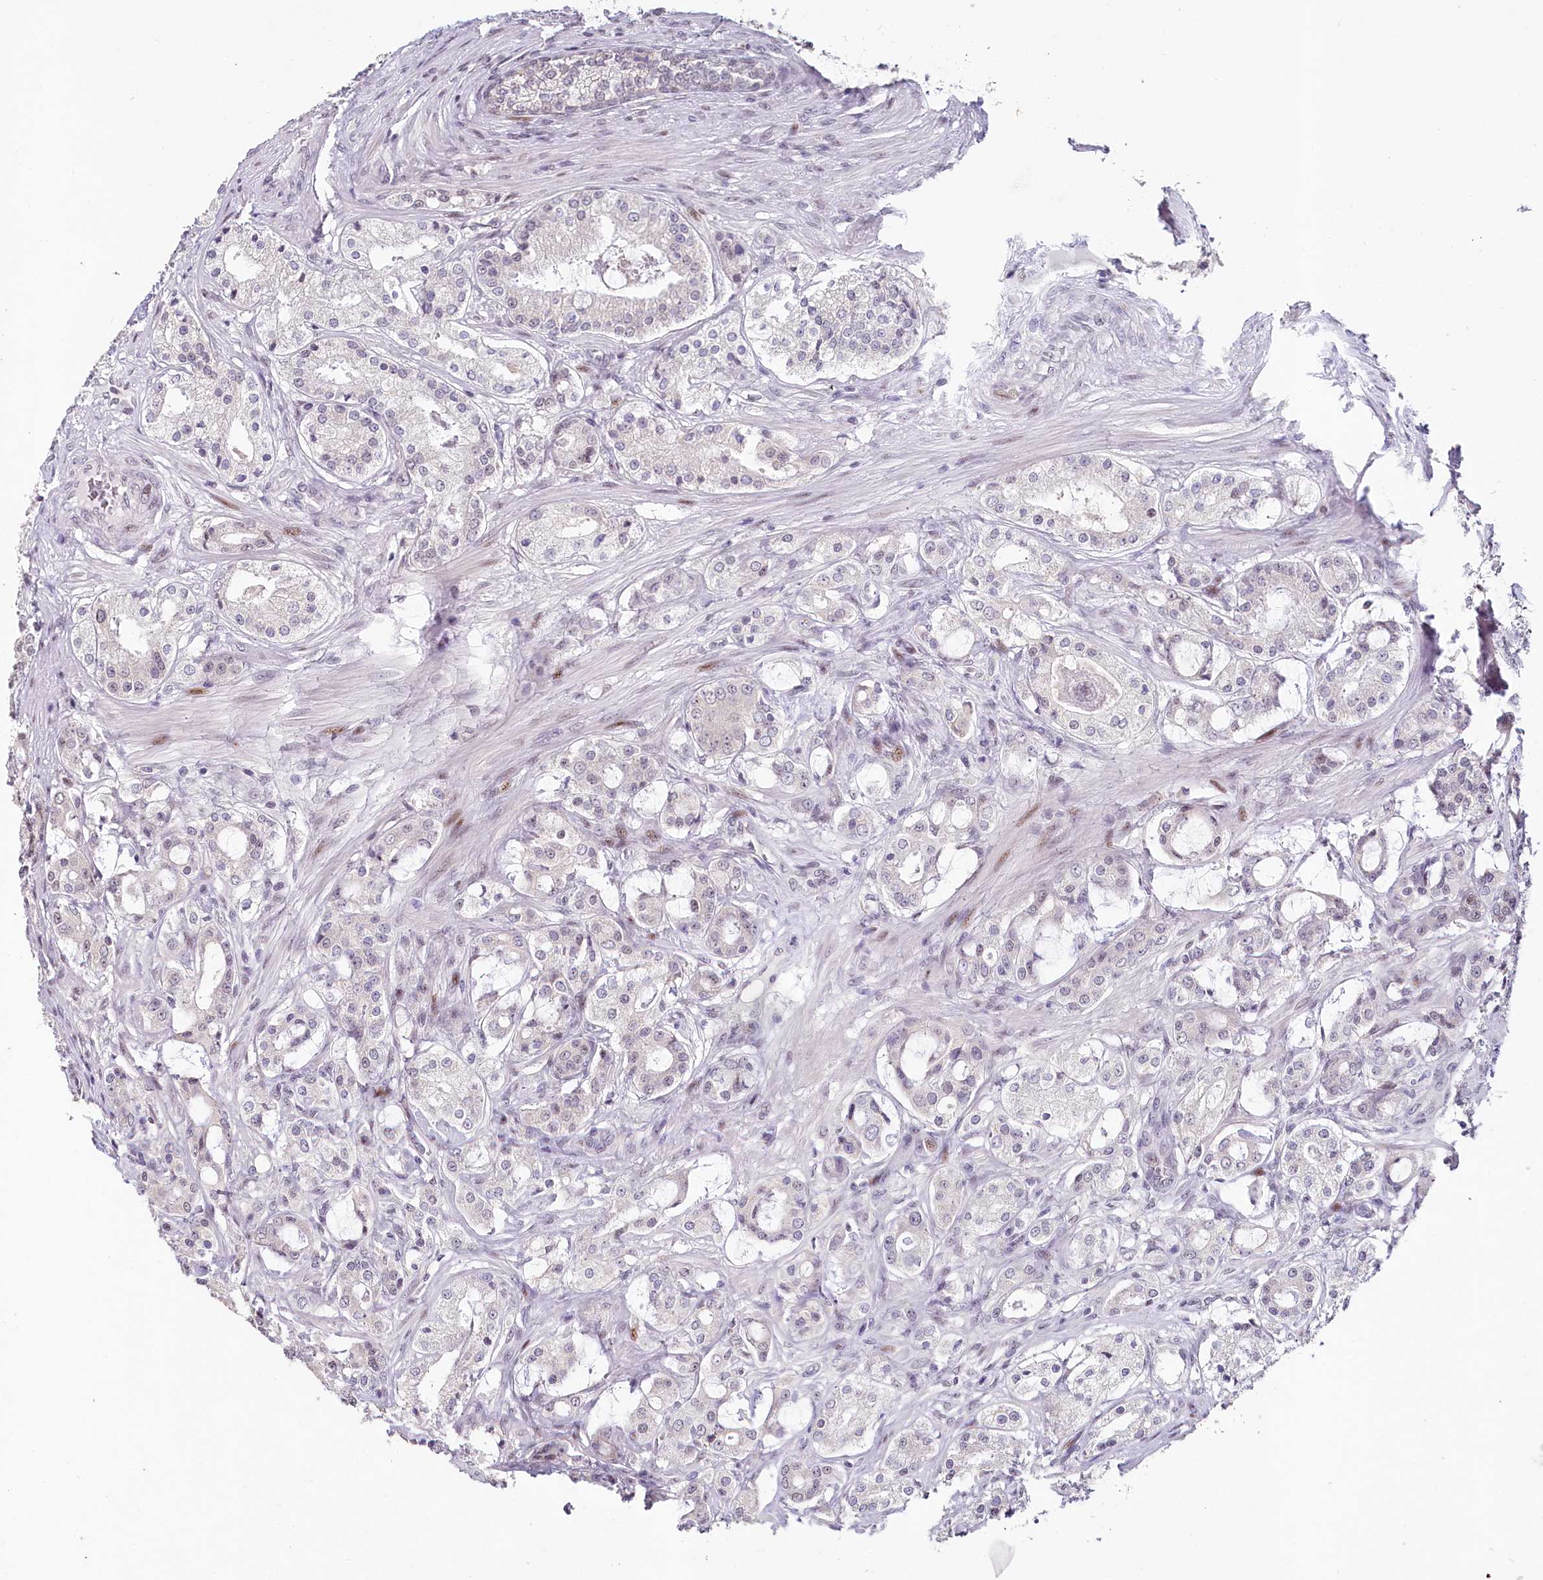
{"staining": {"intensity": "negative", "quantity": "none", "location": "none"}, "tissue": "prostate cancer", "cell_type": "Tumor cells", "image_type": "cancer", "snomed": [{"axis": "morphology", "description": "Adenocarcinoma, High grade"}, {"axis": "topography", "description": "Prostate"}], "caption": "Immunohistochemical staining of prostate adenocarcinoma (high-grade) reveals no significant staining in tumor cells.", "gene": "HPD", "patient": {"sex": "male", "age": 63}}